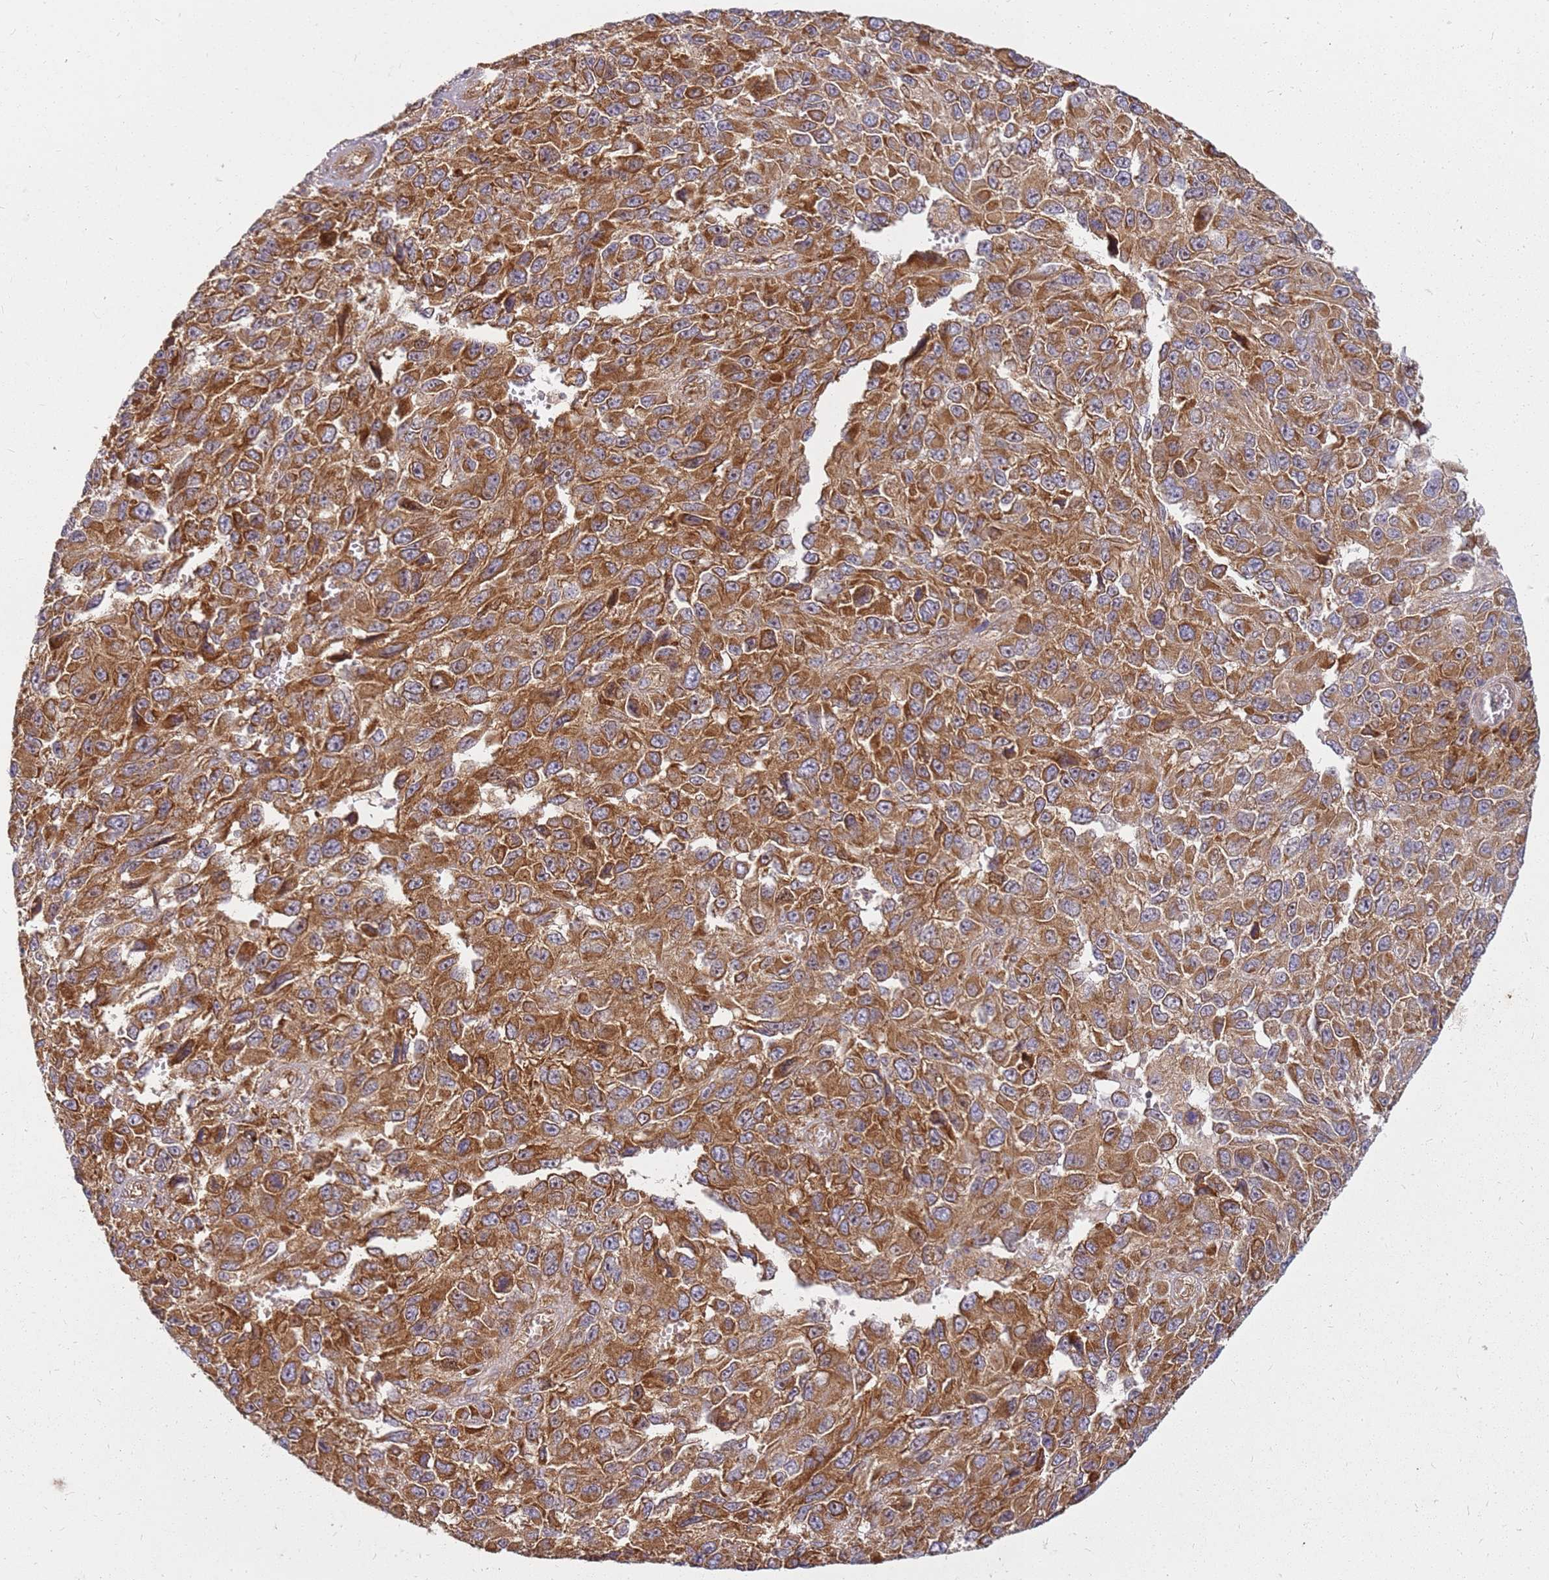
{"staining": {"intensity": "strong", "quantity": ">75%", "location": "cytoplasmic/membranous"}, "tissue": "melanoma", "cell_type": "Tumor cells", "image_type": "cancer", "snomed": [{"axis": "morphology", "description": "Normal tissue, NOS"}, {"axis": "morphology", "description": "Malignant melanoma, NOS"}, {"axis": "topography", "description": "Skin"}], "caption": "Approximately >75% of tumor cells in melanoma reveal strong cytoplasmic/membranous protein expression as visualized by brown immunohistochemical staining.", "gene": "CCDC159", "patient": {"sex": "female", "age": 96}}